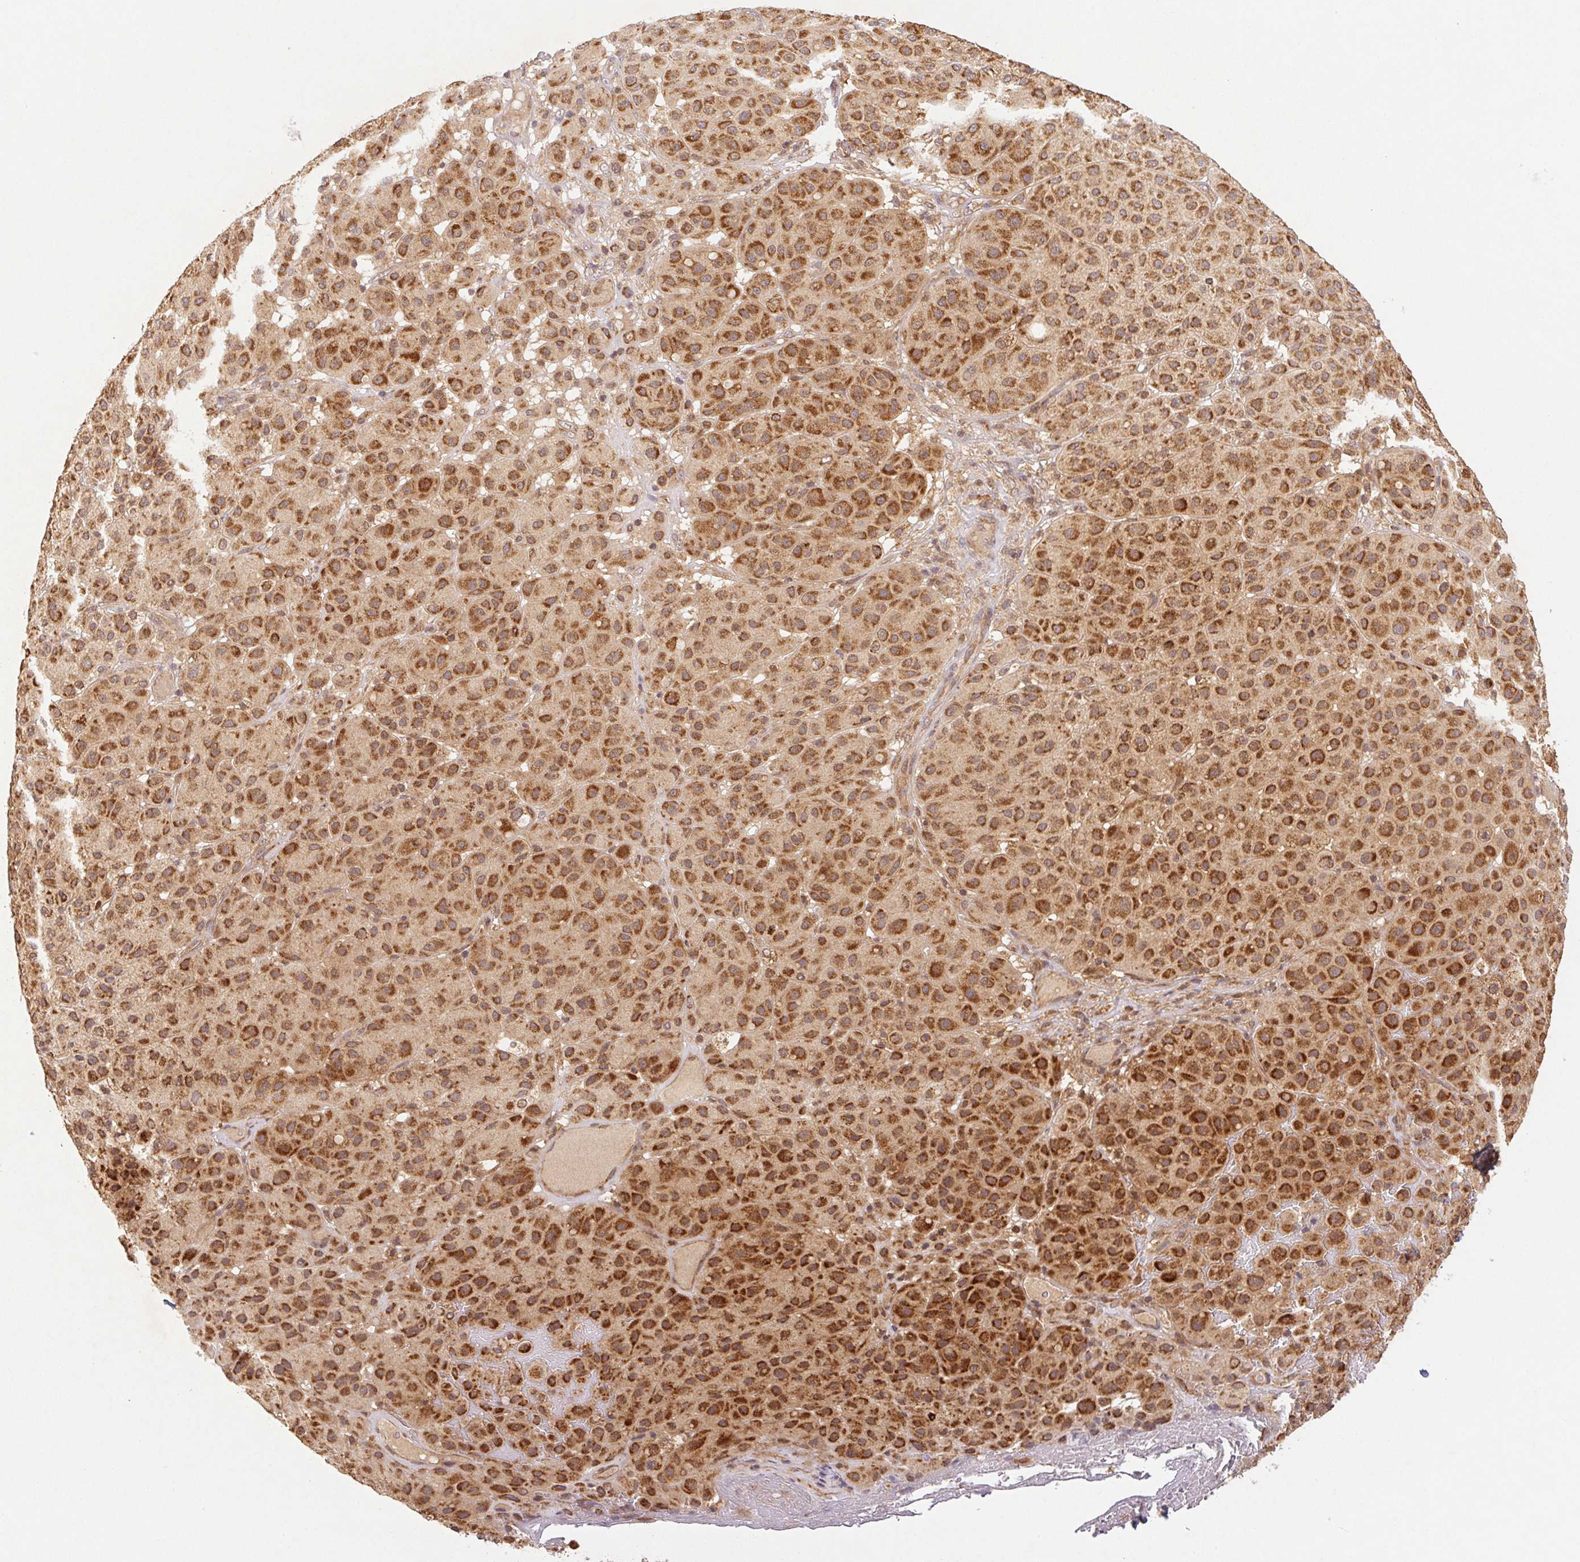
{"staining": {"intensity": "strong", "quantity": ">75%", "location": "cytoplasmic/membranous"}, "tissue": "melanoma", "cell_type": "Tumor cells", "image_type": "cancer", "snomed": [{"axis": "morphology", "description": "Malignant melanoma, Metastatic site"}, {"axis": "topography", "description": "Smooth muscle"}], "caption": "Brown immunohistochemical staining in human malignant melanoma (metastatic site) exhibits strong cytoplasmic/membranous staining in about >75% of tumor cells. Immunohistochemistry stains the protein of interest in brown and the nuclei are stained blue.", "gene": "MTHFD1", "patient": {"sex": "male", "age": 41}}